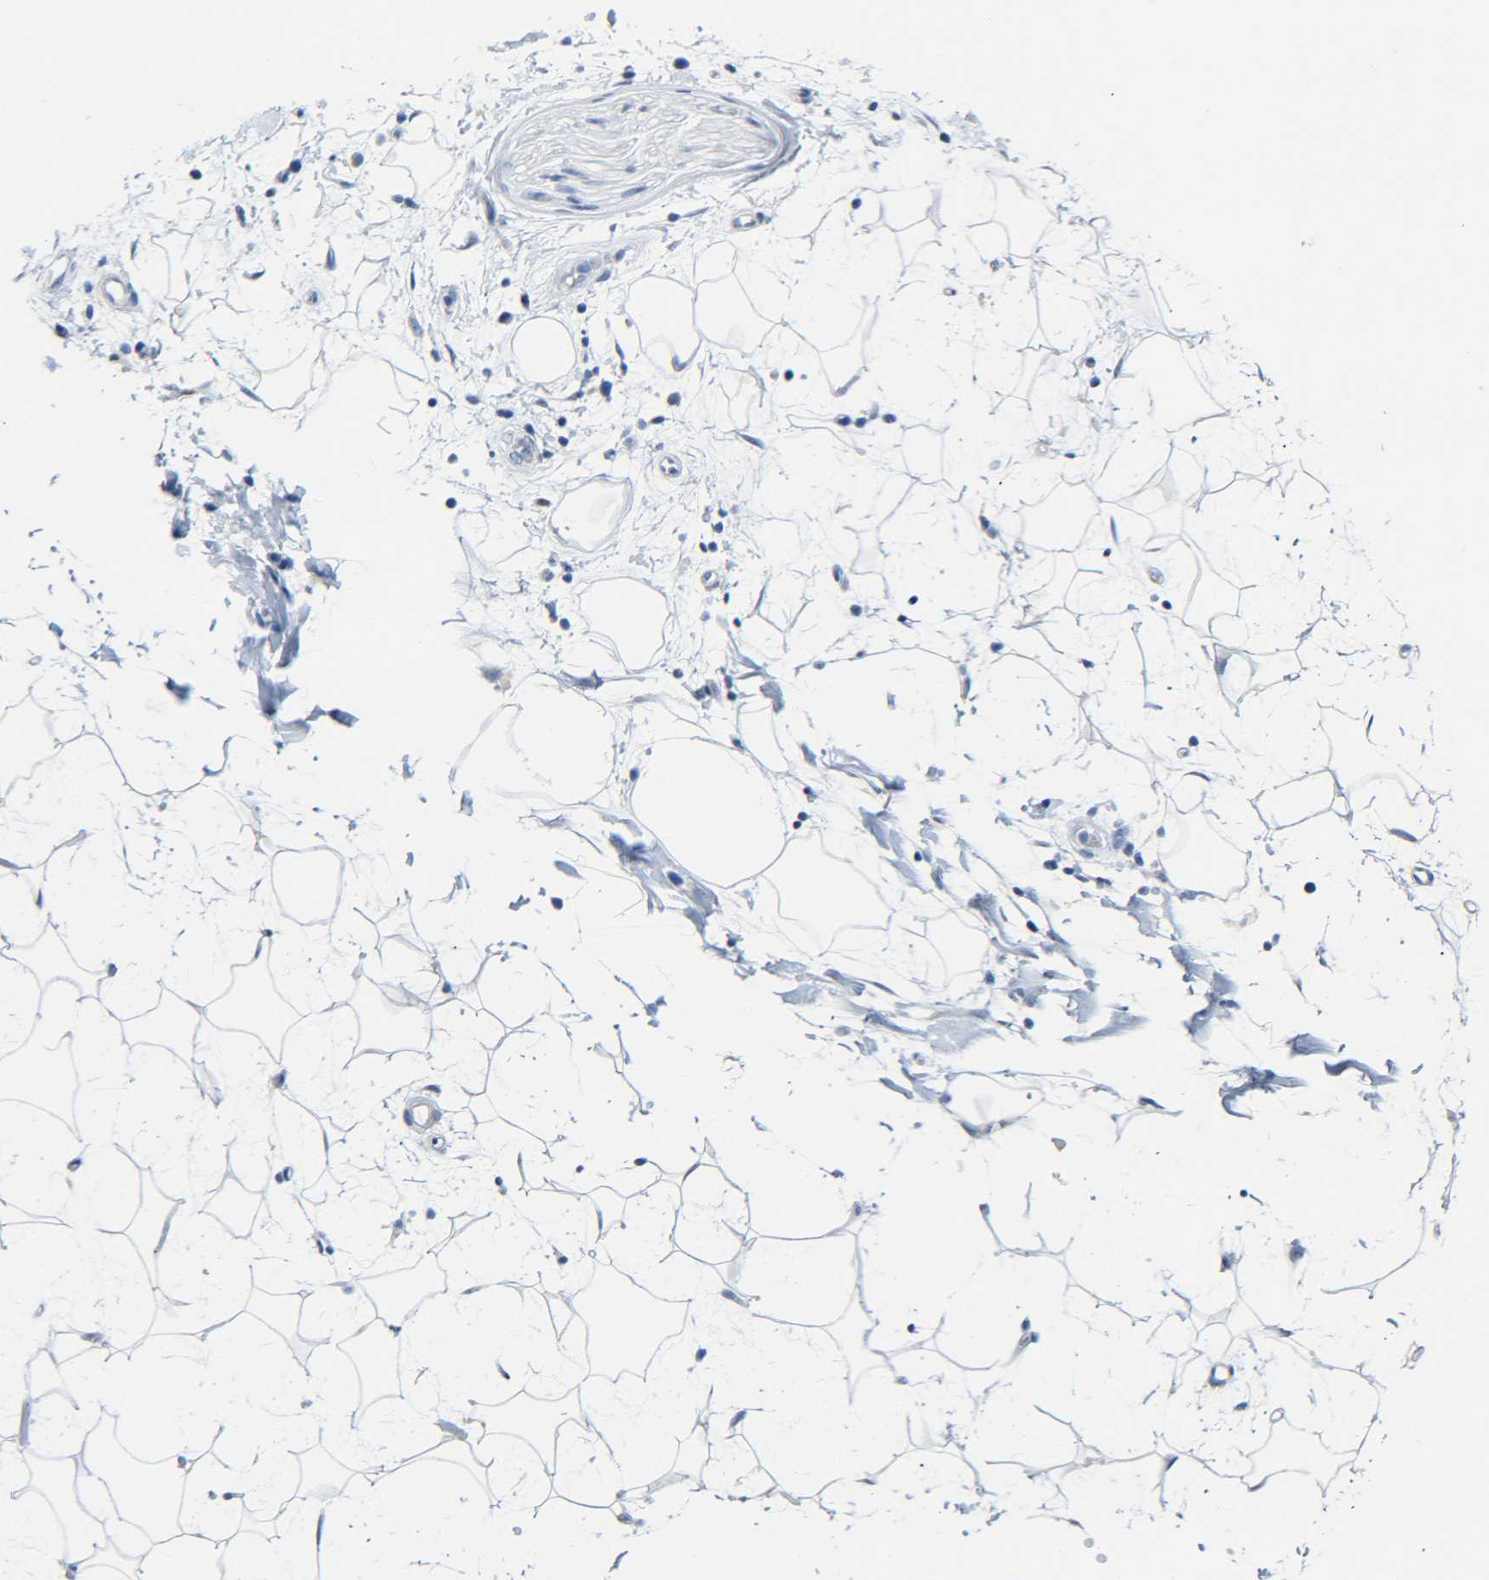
{"staining": {"intensity": "negative", "quantity": "none", "location": "none"}, "tissue": "adipose tissue", "cell_type": "Adipocytes", "image_type": "normal", "snomed": [{"axis": "morphology", "description": "Normal tissue, NOS"}, {"axis": "topography", "description": "Soft tissue"}], "caption": "IHC micrograph of benign human adipose tissue stained for a protein (brown), which exhibits no positivity in adipocytes.", "gene": "C15orf48", "patient": {"sex": "male", "age": 72}}